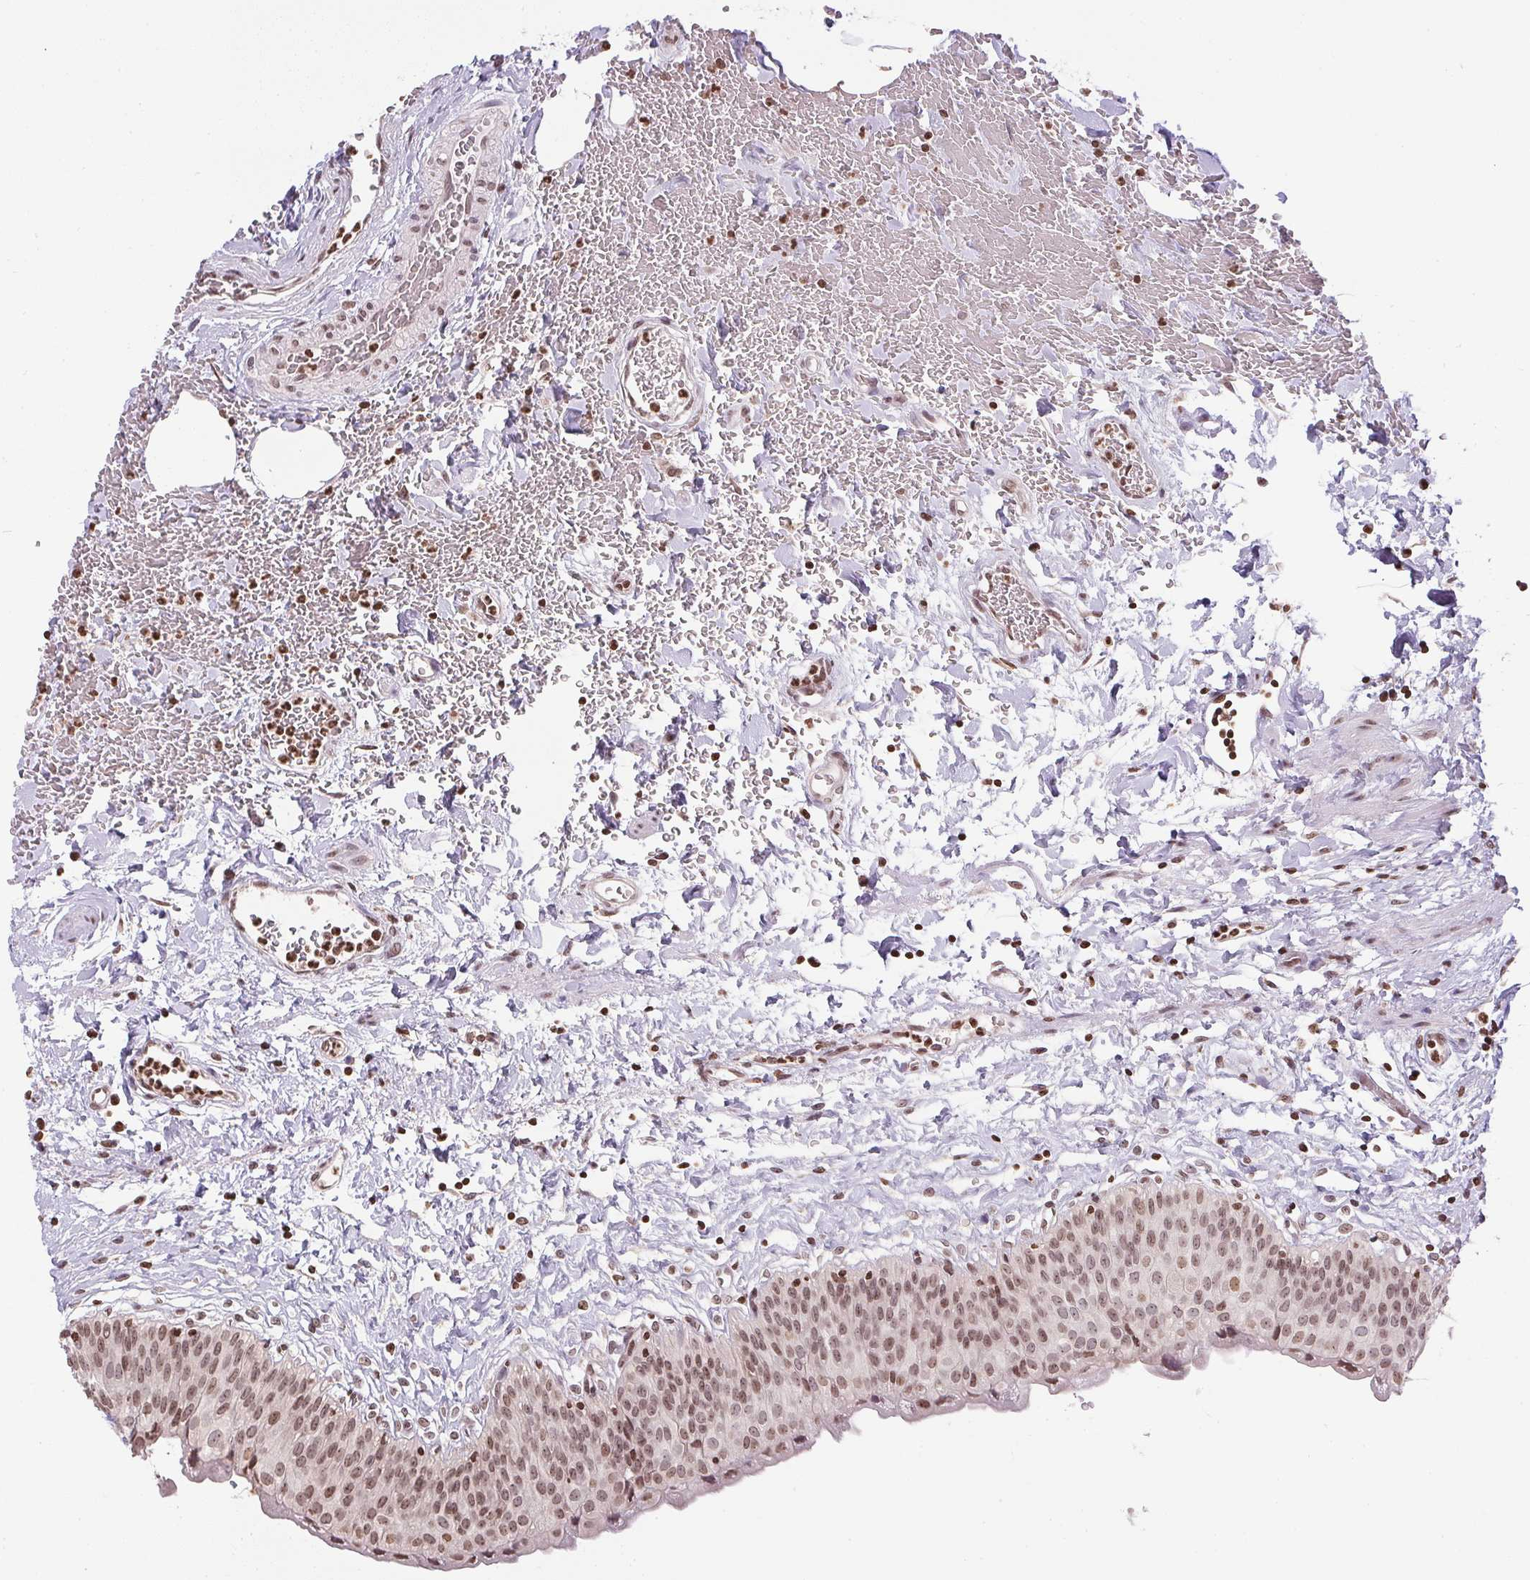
{"staining": {"intensity": "moderate", "quantity": ">75%", "location": "nuclear"}, "tissue": "urinary bladder", "cell_type": "Urothelial cells", "image_type": "normal", "snomed": [{"axis": "morphology", "description": "Normal tissue, NOS"}, {"axis": "topography", "description": "Urinary bladder"}], "caption": "Benign urinary bladder shows moderate nuclear staining in about >75% of urothelial cells, visualized by immunohistochemistry.", "gene": "RNF181", "patient": {"sex": "male", "age": 55}}